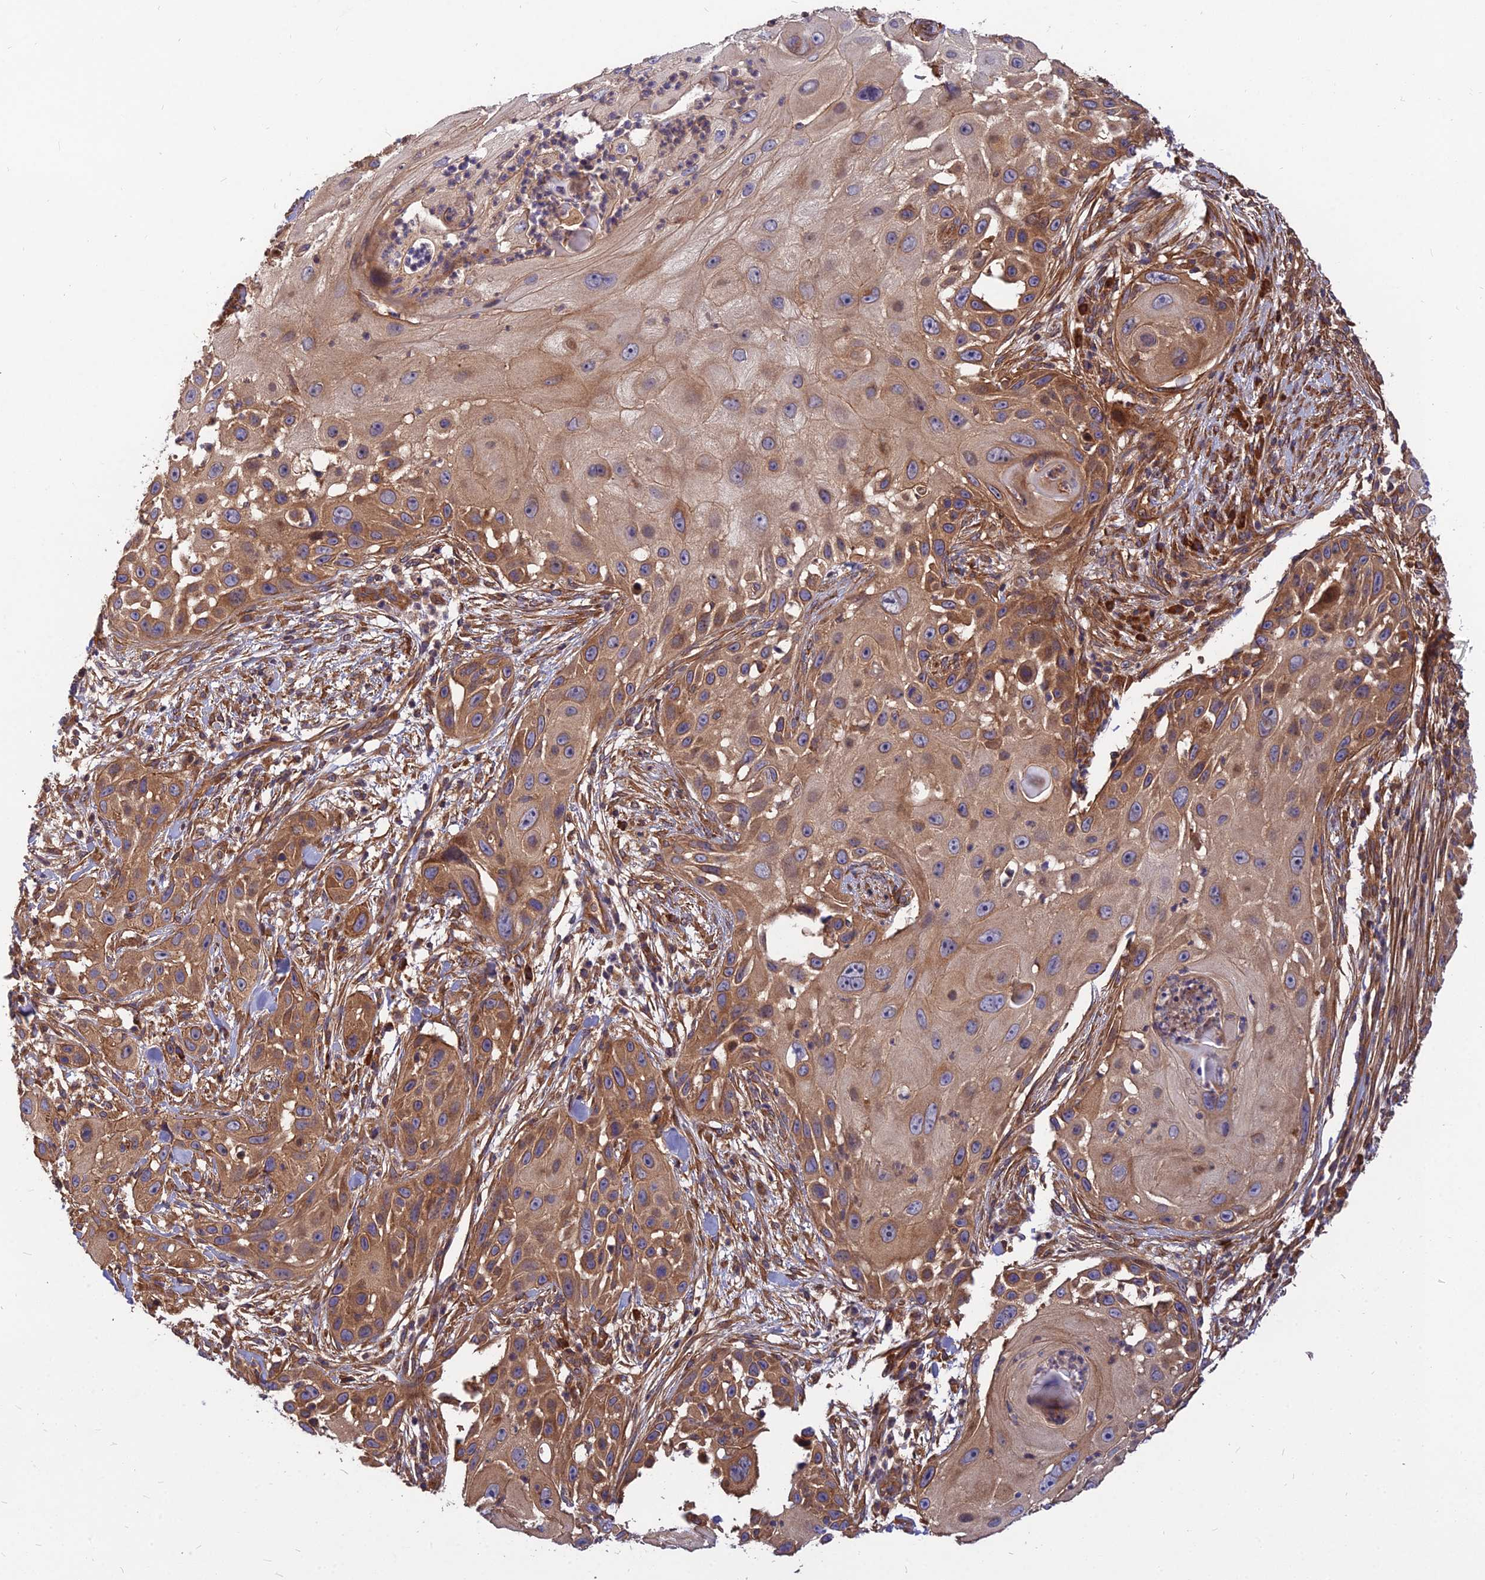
{"staining": {"intensity": "moderate", "quantity": ">75%", "location": "cytoplasmic/membranous"}, "tissue": "skin cancer", "cell_type": "Tumor cells", "image_type": "cancer", "snomed": [{"axis": "morphology", "description": "Squamous cell carcinoma, NOS"}, {"axis": "topography", "description": "Skin"}], "caption": "Immunohistochemistry histopathology image of neoplastic tissue: human skin cancer stained using immunohistochemistry demonstrates medium levels of moderate protein expression localized specifically in the cytoplasmic/membranous of tumor cells, appearing as a cytoplasmic/membranous brown color.", "gene": "RELCH", "patient": {"sex": "female", "age": 44}}